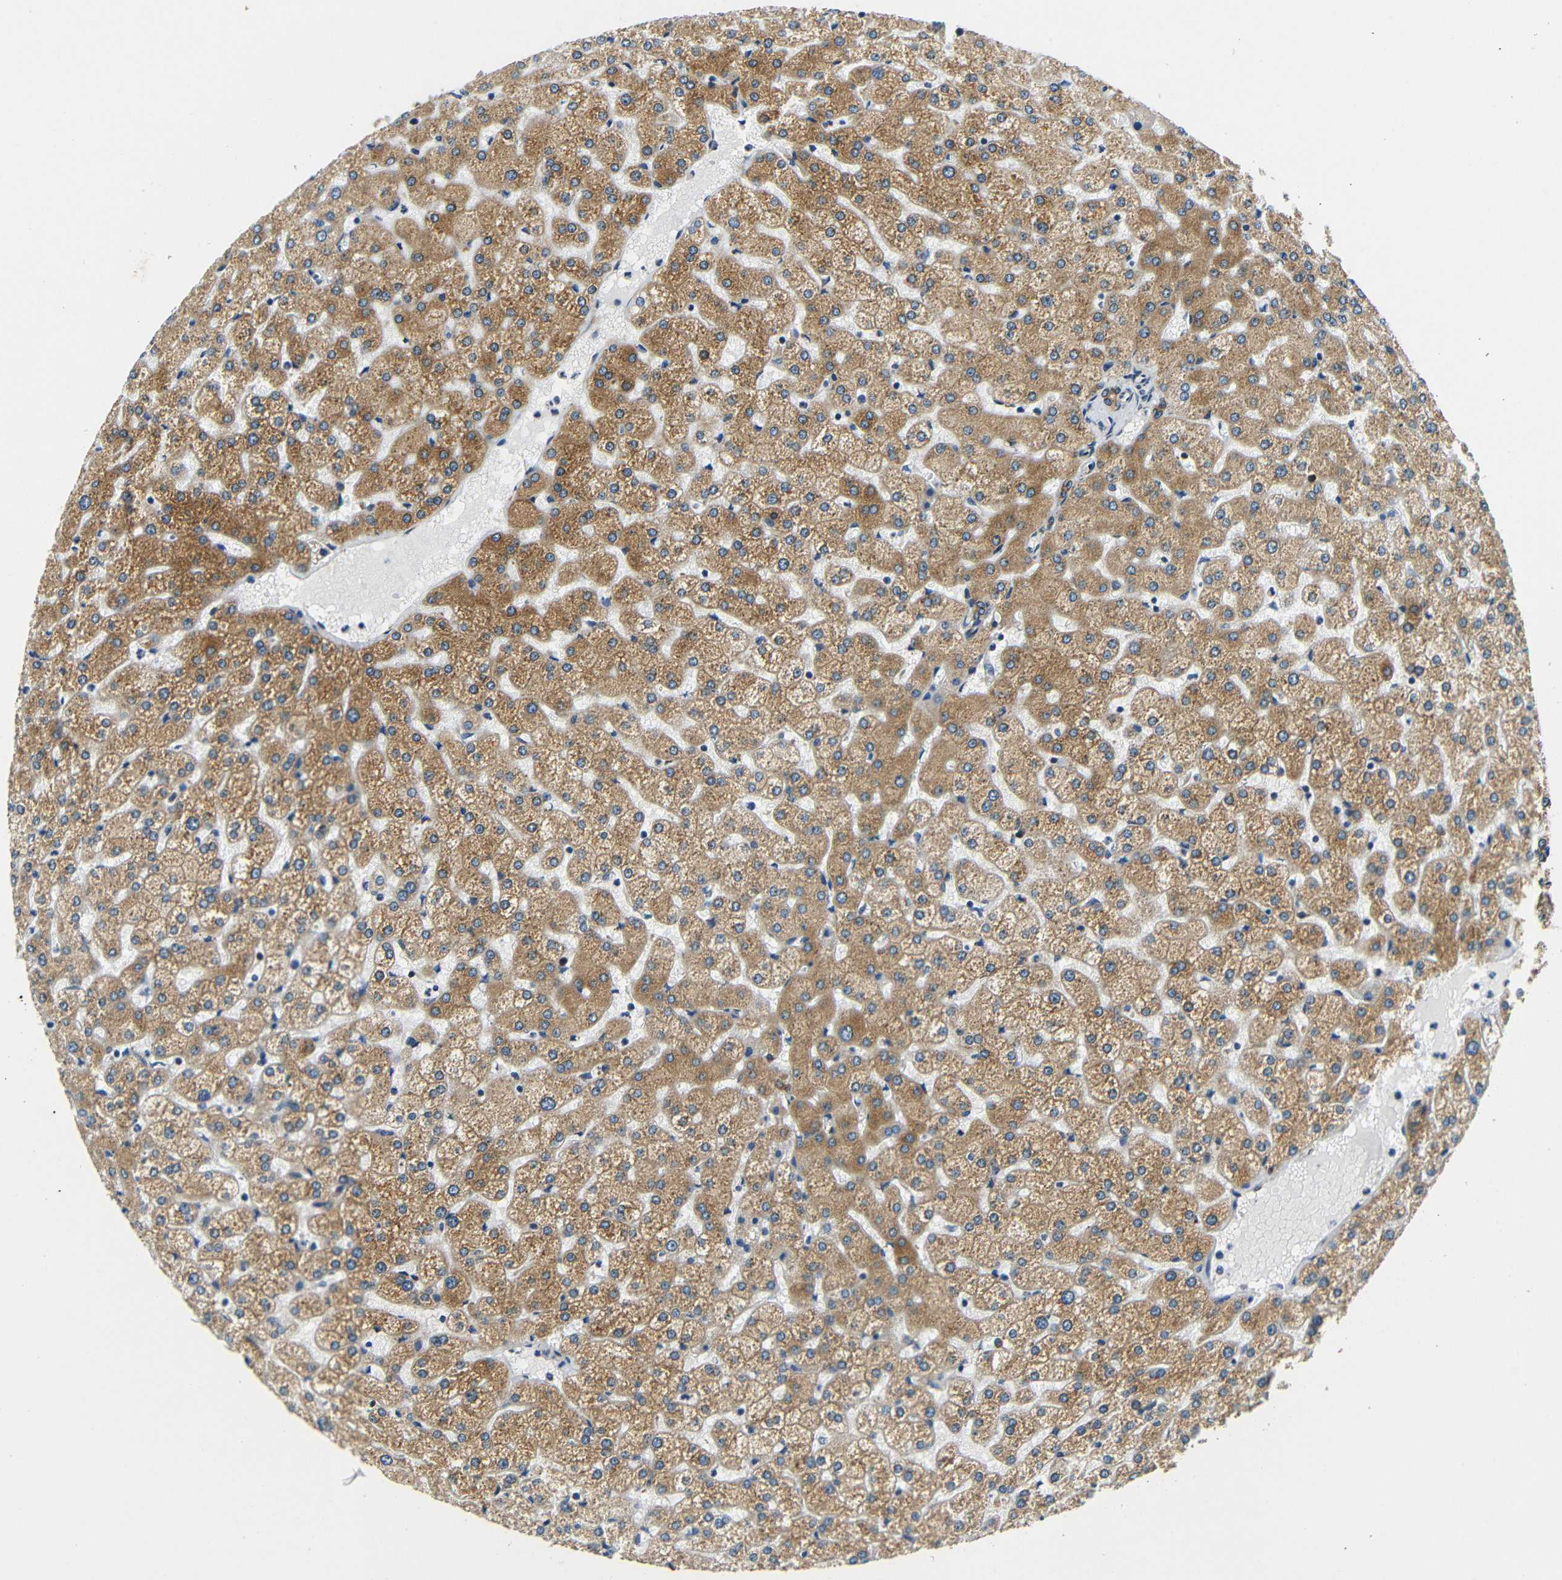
{"staining": {"intensity": "moderate", "quantity": ">75%", "location": "cytoplasmic/membranous"}, "tissue": "liver", "cell_type": "Cholangiocytes", "image_type": "normal", "snomed": [{"axis": "morphology", "description": "Normal tissue, NOS"}, {"axis": "topography", "description": "Liver"}], "caption": "Immunohistochemical staining of normal human liver shows >75% levels of moderate cytoplasmic/membranous protein positivity in approximately >75% of cholangiocytes.", "gene": "VAPB", "patient": {"sex": "female", "age": 32}}